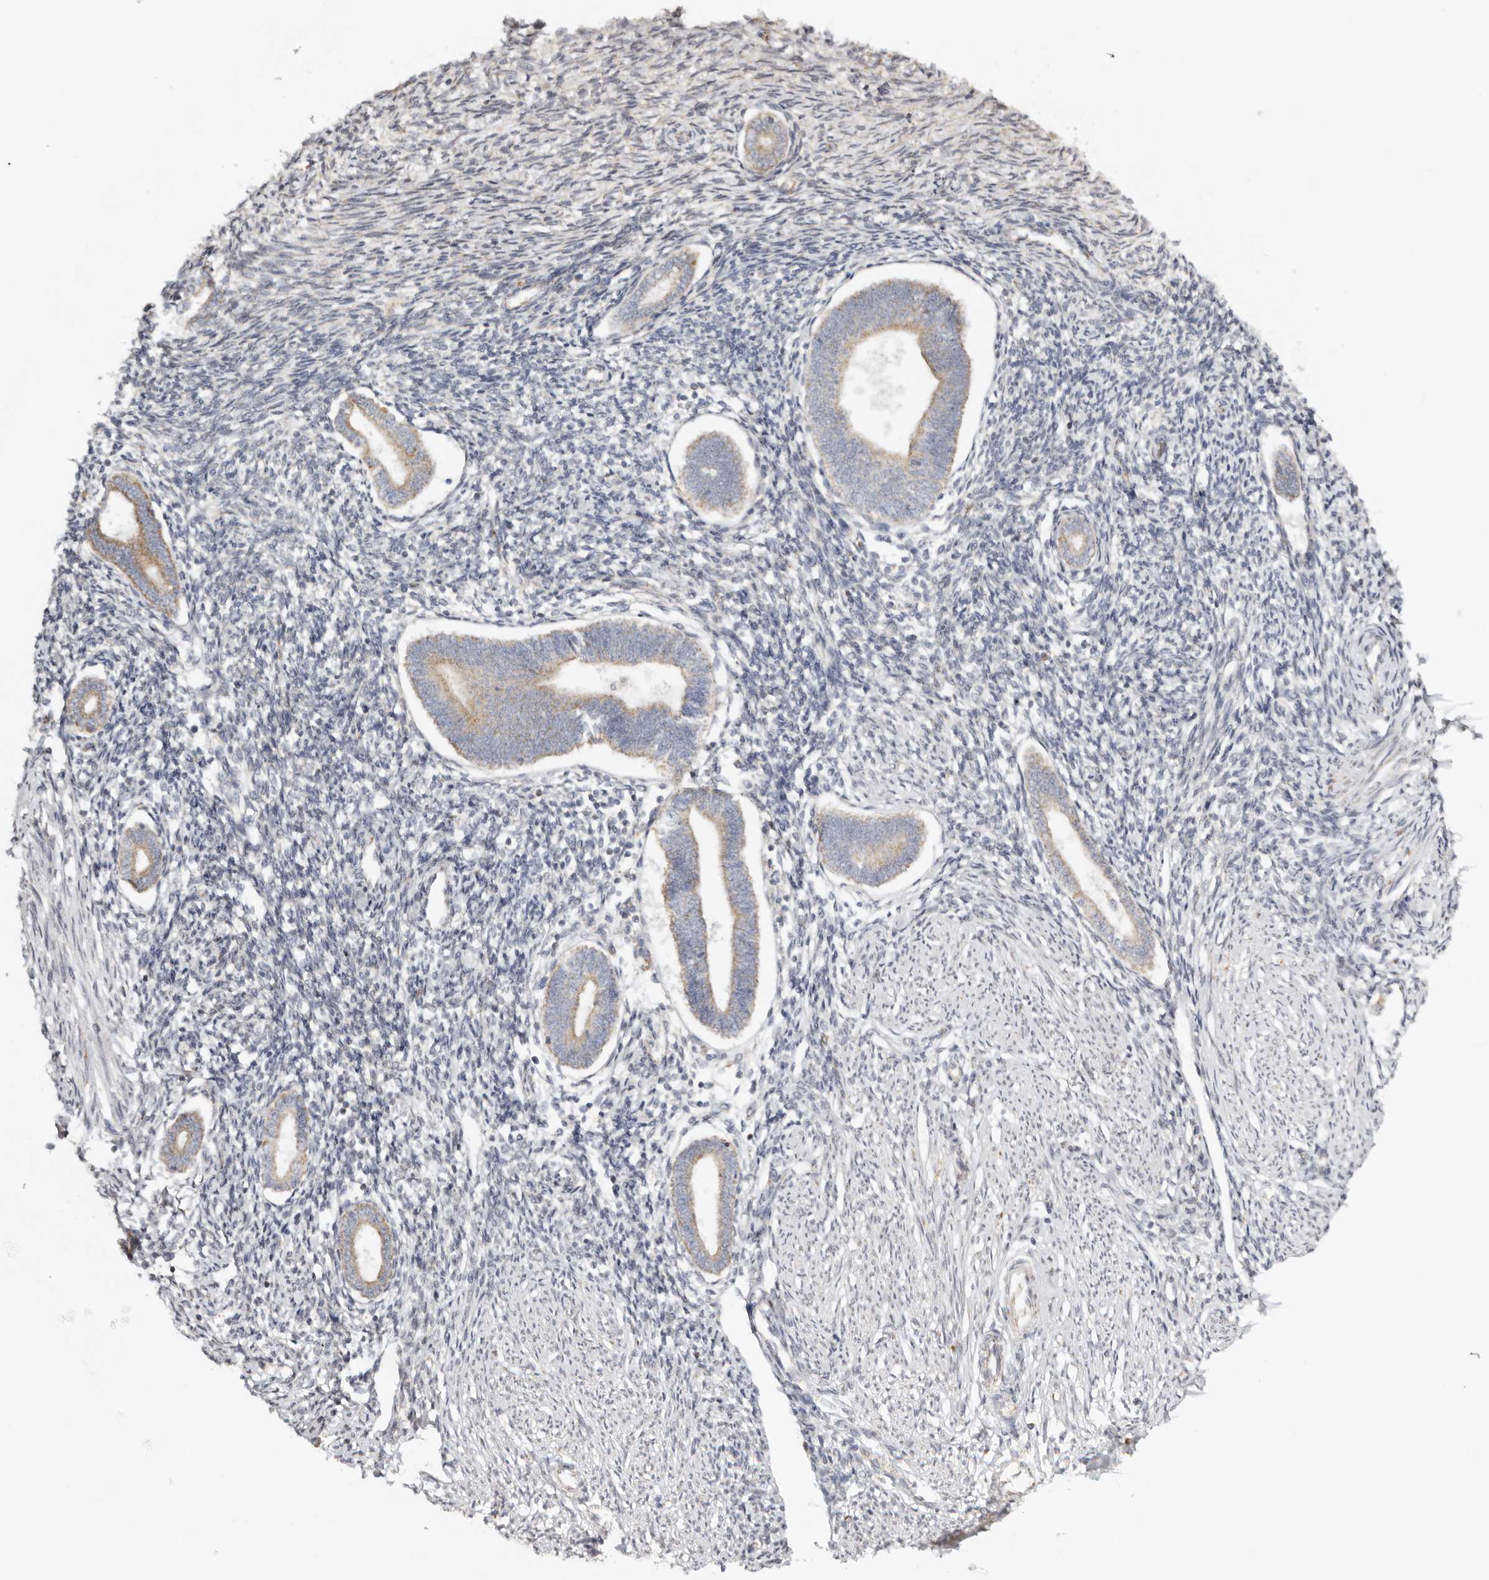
{"staining": {"intensity": "negative", "quantity": "none", "location": "none"}, "tissue": "endometrium", "cell_type": "Cells in endometrial stroma", "image_type": "normal", "snomed": [{"axis": "morphology", "description": "Normal tissue, NOS"}, {"axis": "topography", "description": "Endometrium"}], "caption": "Protein analysis of benign endometrium exhibits no significant staining in cells in endometrial stroma.", "gene": "KDF1", "patient": {"sex": "female", "age": 56}}